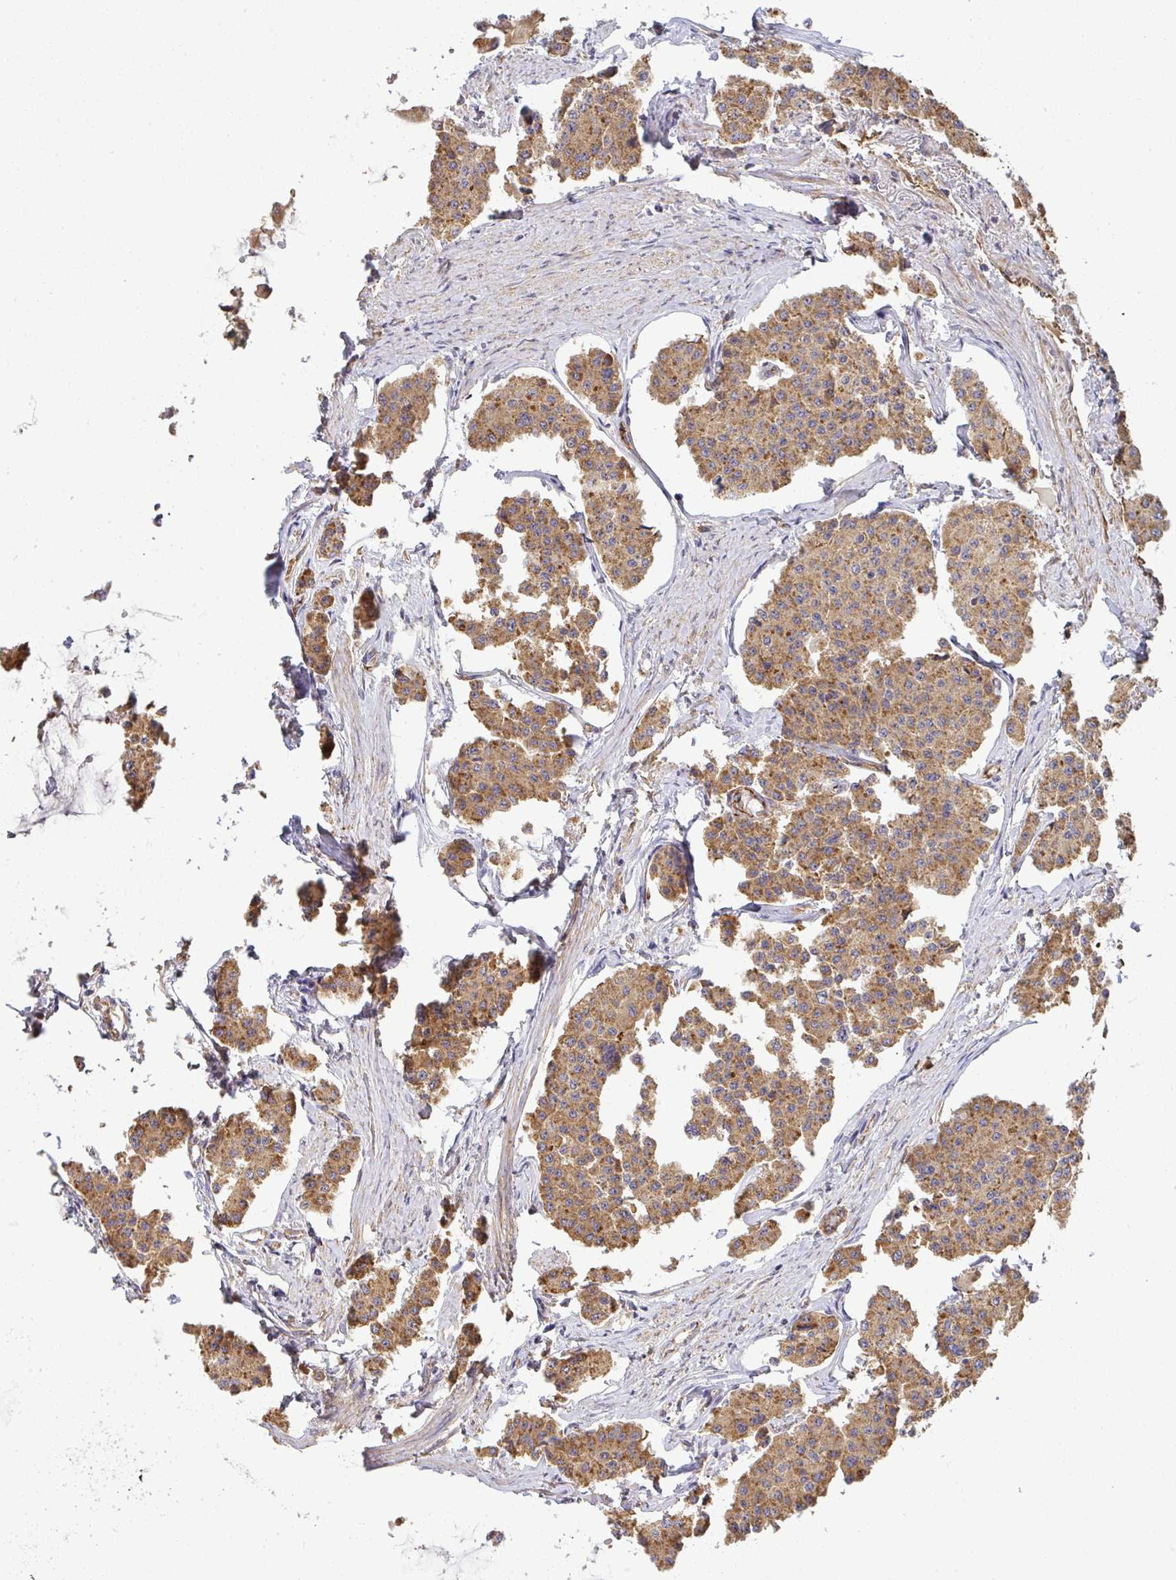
{"staining": {"intensity": "moderate", "quantity": ">75%", "location": "cytoplasmic/membranous"}, "tissue": "carcinoid", "cell_type": "Tumor cells", "image_type": "cancer", "snomed": [{"axis": "morphology", "description": "Carcinoid, malignant, NOS"}, {"axis": "topography", "description": "Small intestine"}], "caption": "The immunohistochemical stain labels moderate cytoplasmic/membranous expression in tumor cells of carcinoid tissue.", "gene": "B4GALT6", "patient": {"sex": "female", "age": 65}}